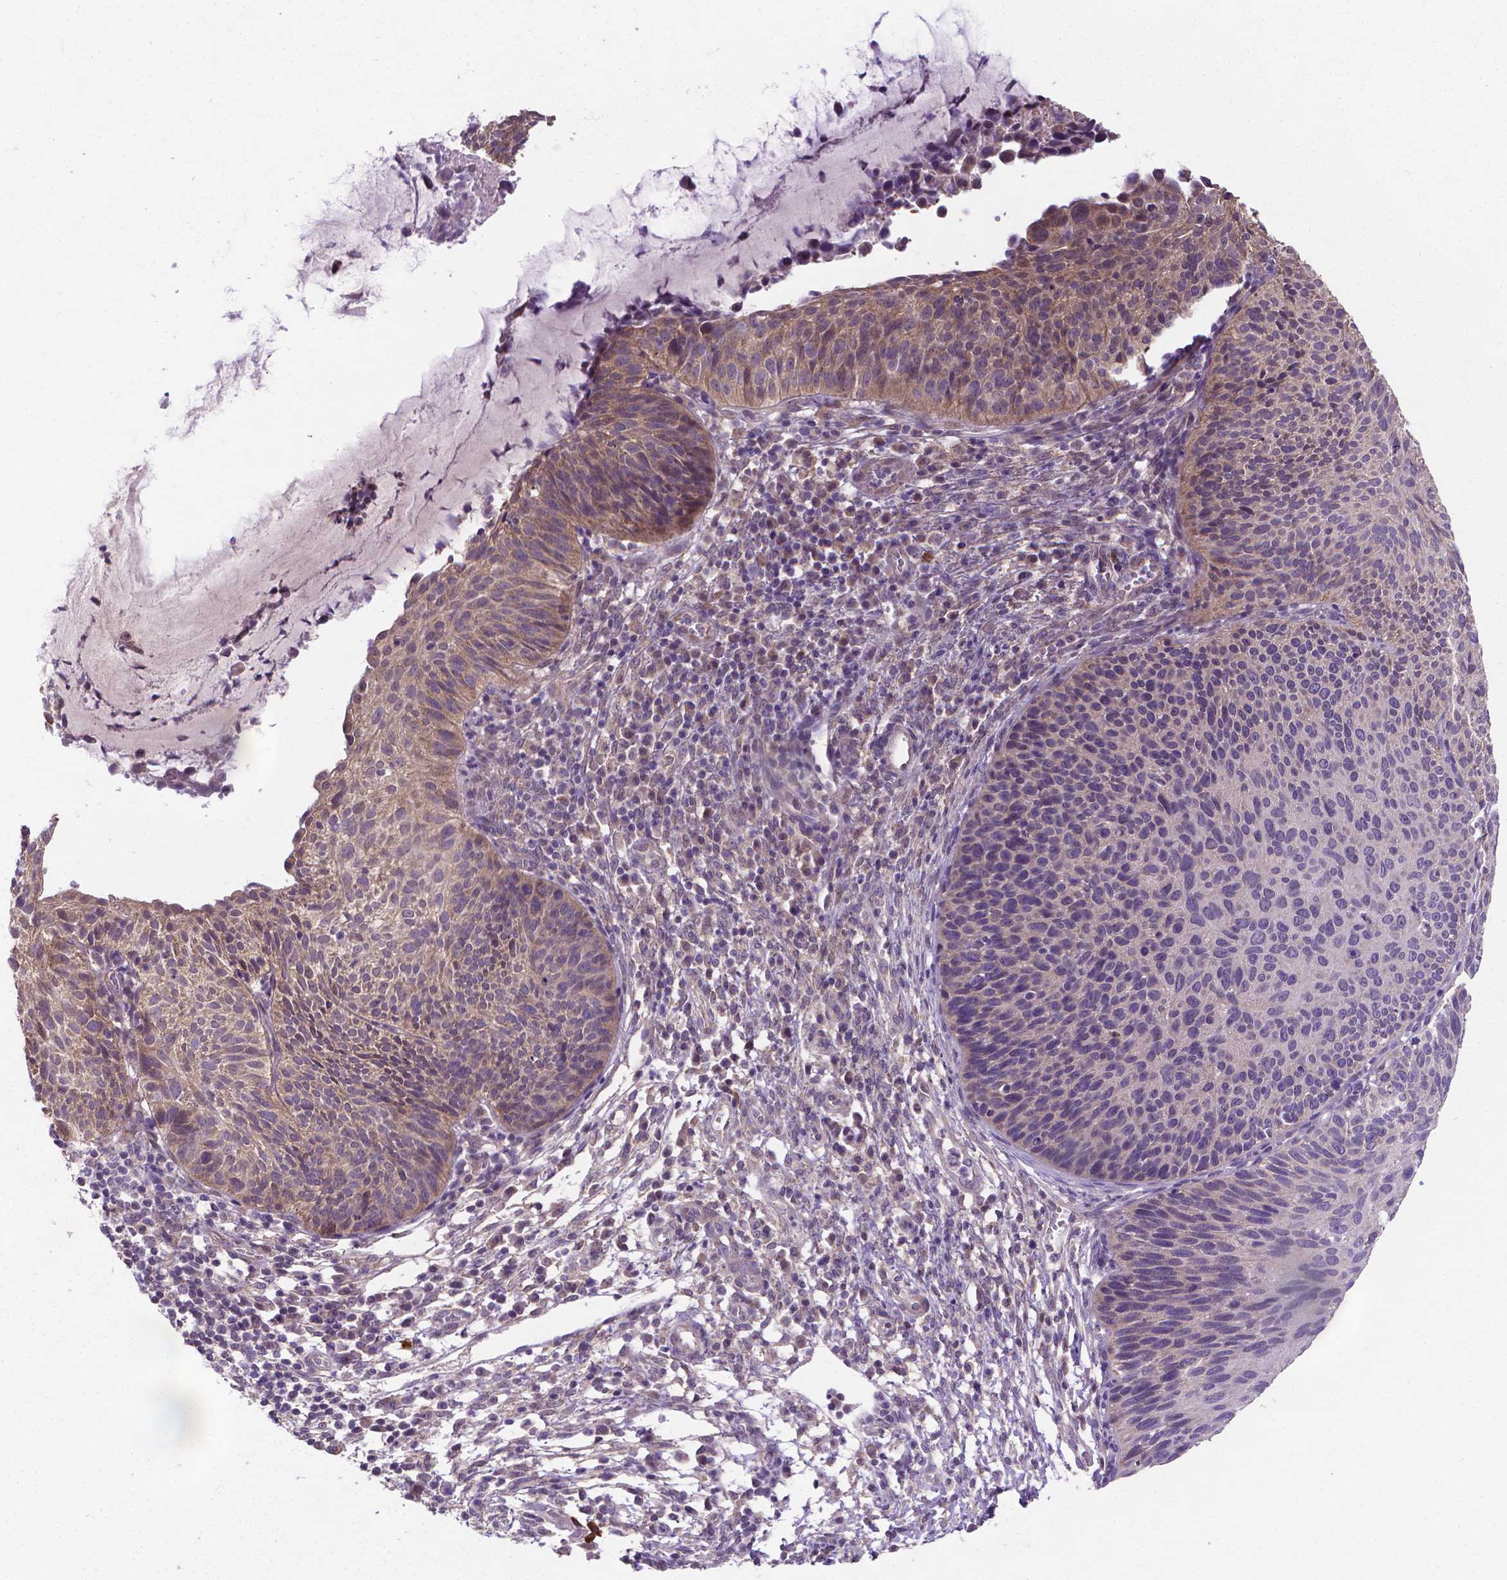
{"staining": {"intensity": "weak", "quantity": "<25%", "location": "cytoplasmic/membranous"}, "tissue": "cervical cancer", "cell_type": "Tumor cells", "image_type": "cancer", "snomed": [{"axis": "morphology", "description": "Squamous cell carcinoma, NOS"}, {"axis": "topography", "description": "Cervix"}], "caption": "Tumor cells are negative for protein expression in human squamous cell carcinoma (cervical). (Stains: DAB (3,3'-diaminobenzidine) IHC with hematoxylin counter stain, Microscopy: brightfield microscopy at high magnification).", "gene": "GPR63", "patient": {"sex": "female", "age": 36}}